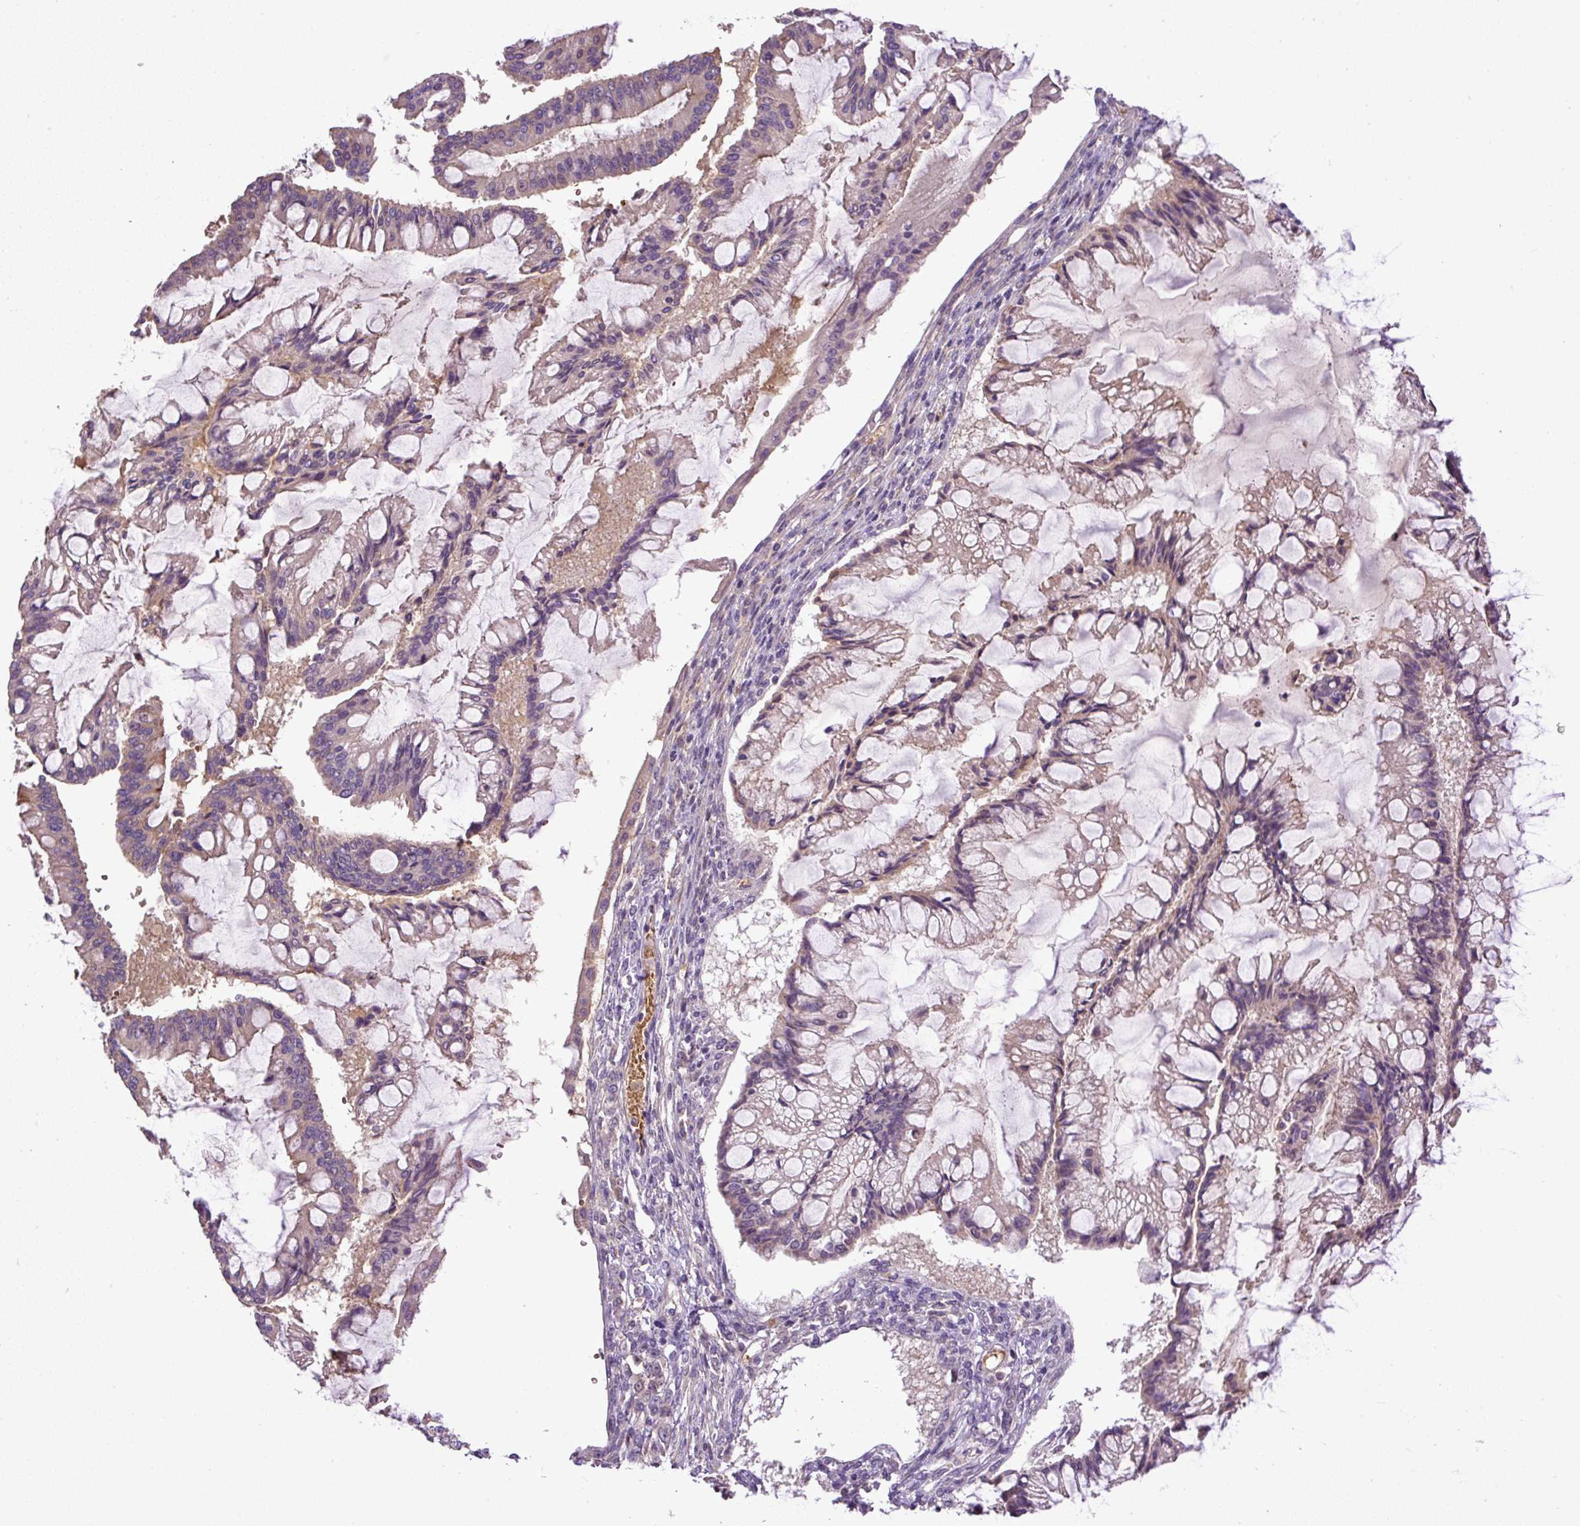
{"staining": {"intensity": "negative", "quantity": "none", "location": "none"}, "tissue": "ovarian cancer", "cell_type": "Tumor cells", "image_type": "cancer", "snomed": [{"axis": "morphology", "description": "Cystadenocarcinoma, mucinous, NOS"}, {"axis": "topography", "description": "Ovary"}], "caption": "IHC micrograph of neoplastic tissue: human ovarian cancer stained with DAB (3,3'-diaminobenzidine) reveals no significant protein staining in tumor cells.", "gene": "CXCL13", "patient": {"sex": "female", "age": 73}}